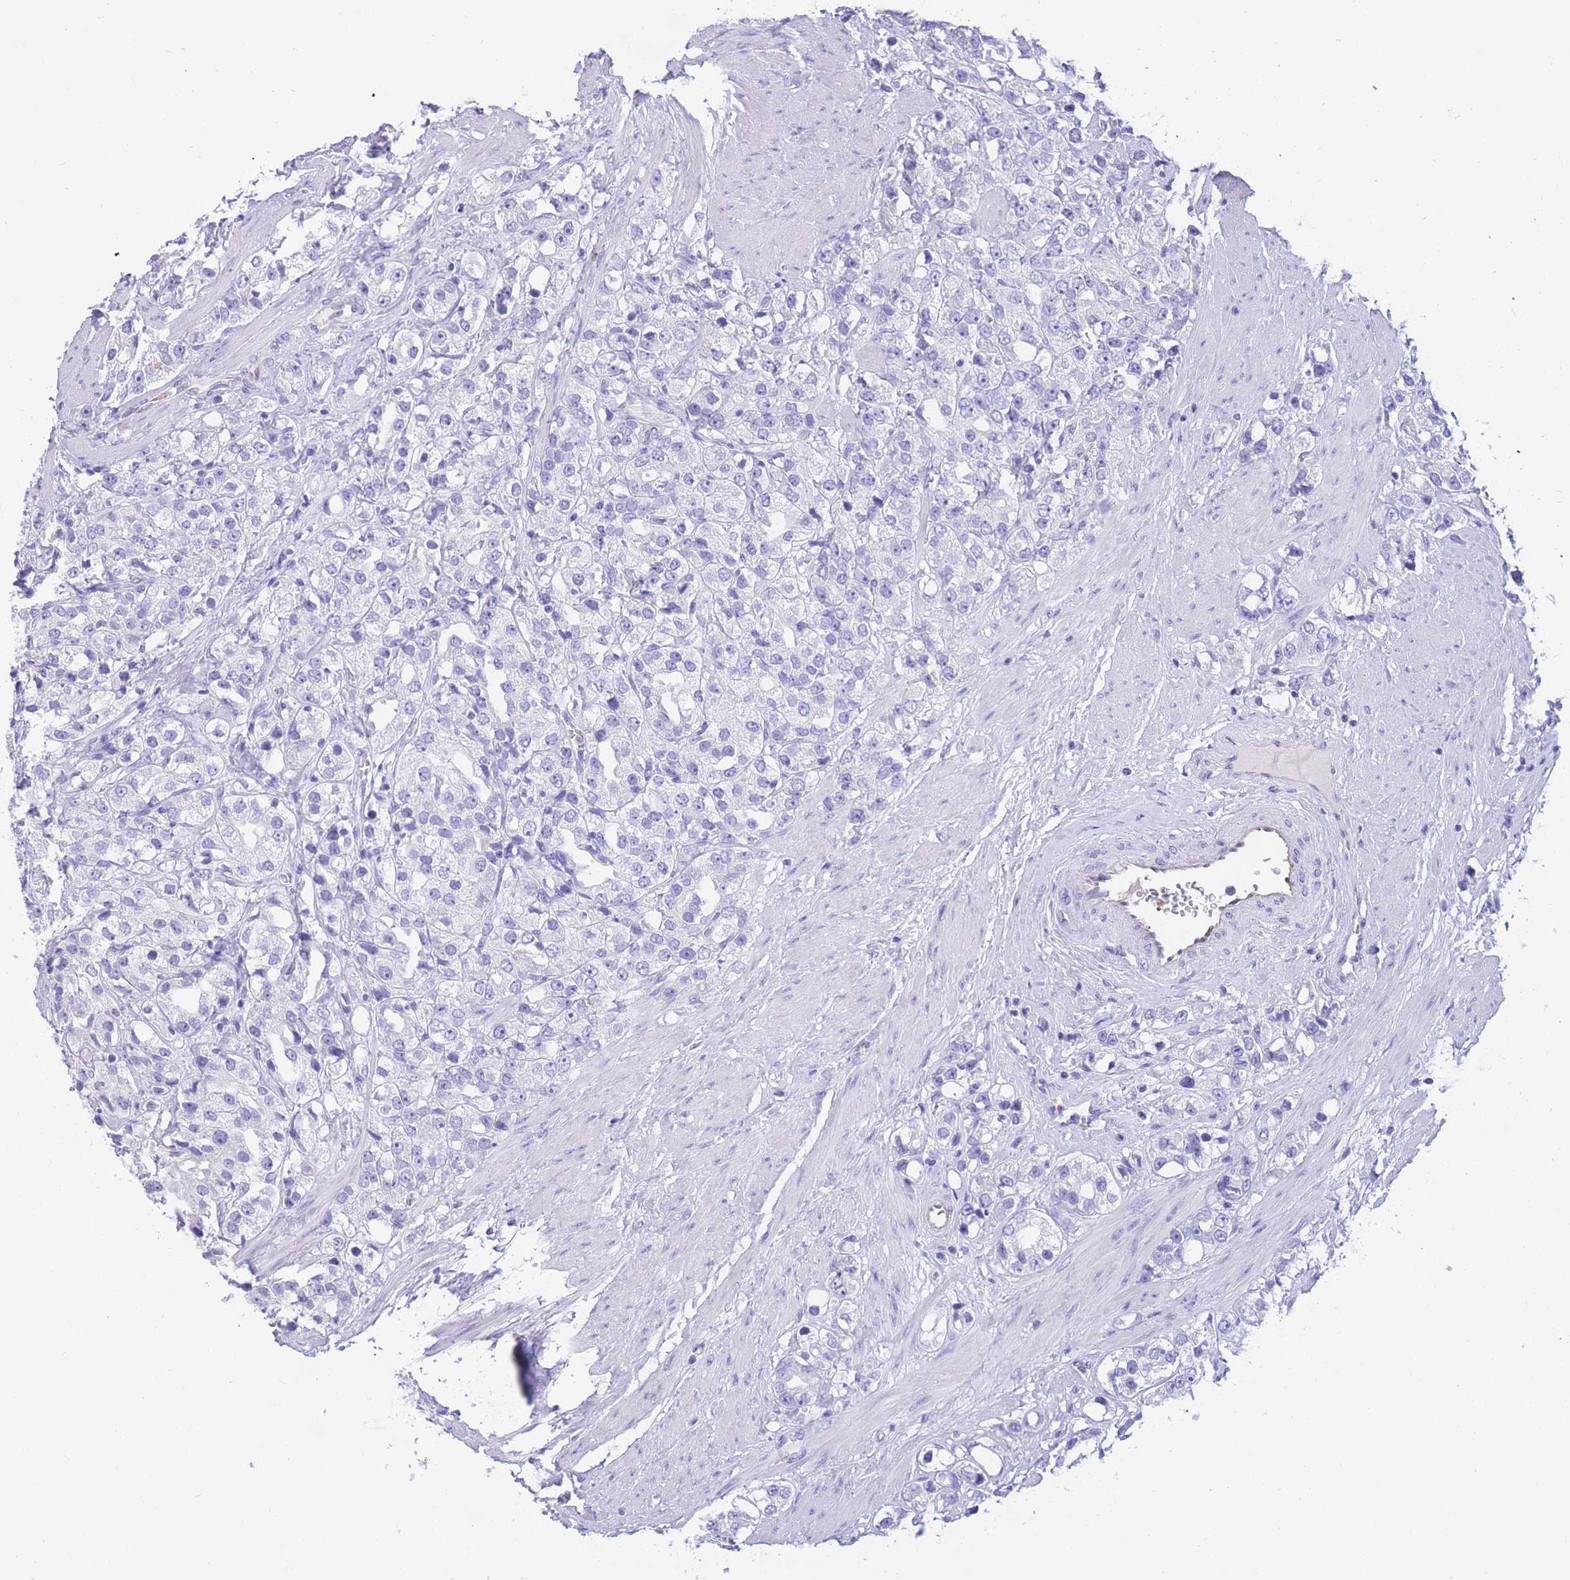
{"staining": {"intensity": "negative", "quantity": "none", "location": "none"}, "tissue": "prostate cancer", "cell_type": "Tumor cells", "image_type": "cancer", "snomed": [{"axis": "morphology", "description": "Adenocarcinoma, NOS"}, {"axis": "topography", "description": "Prostate"}], "caption": "An immunohistochemistry micrograph of prostate adenocarcinoma is shown. There is no staining in tumor cells of prostate adenocarcinoma.", "gene": "SULT1A1", "patient": {"sex": "male", "age": 79}}